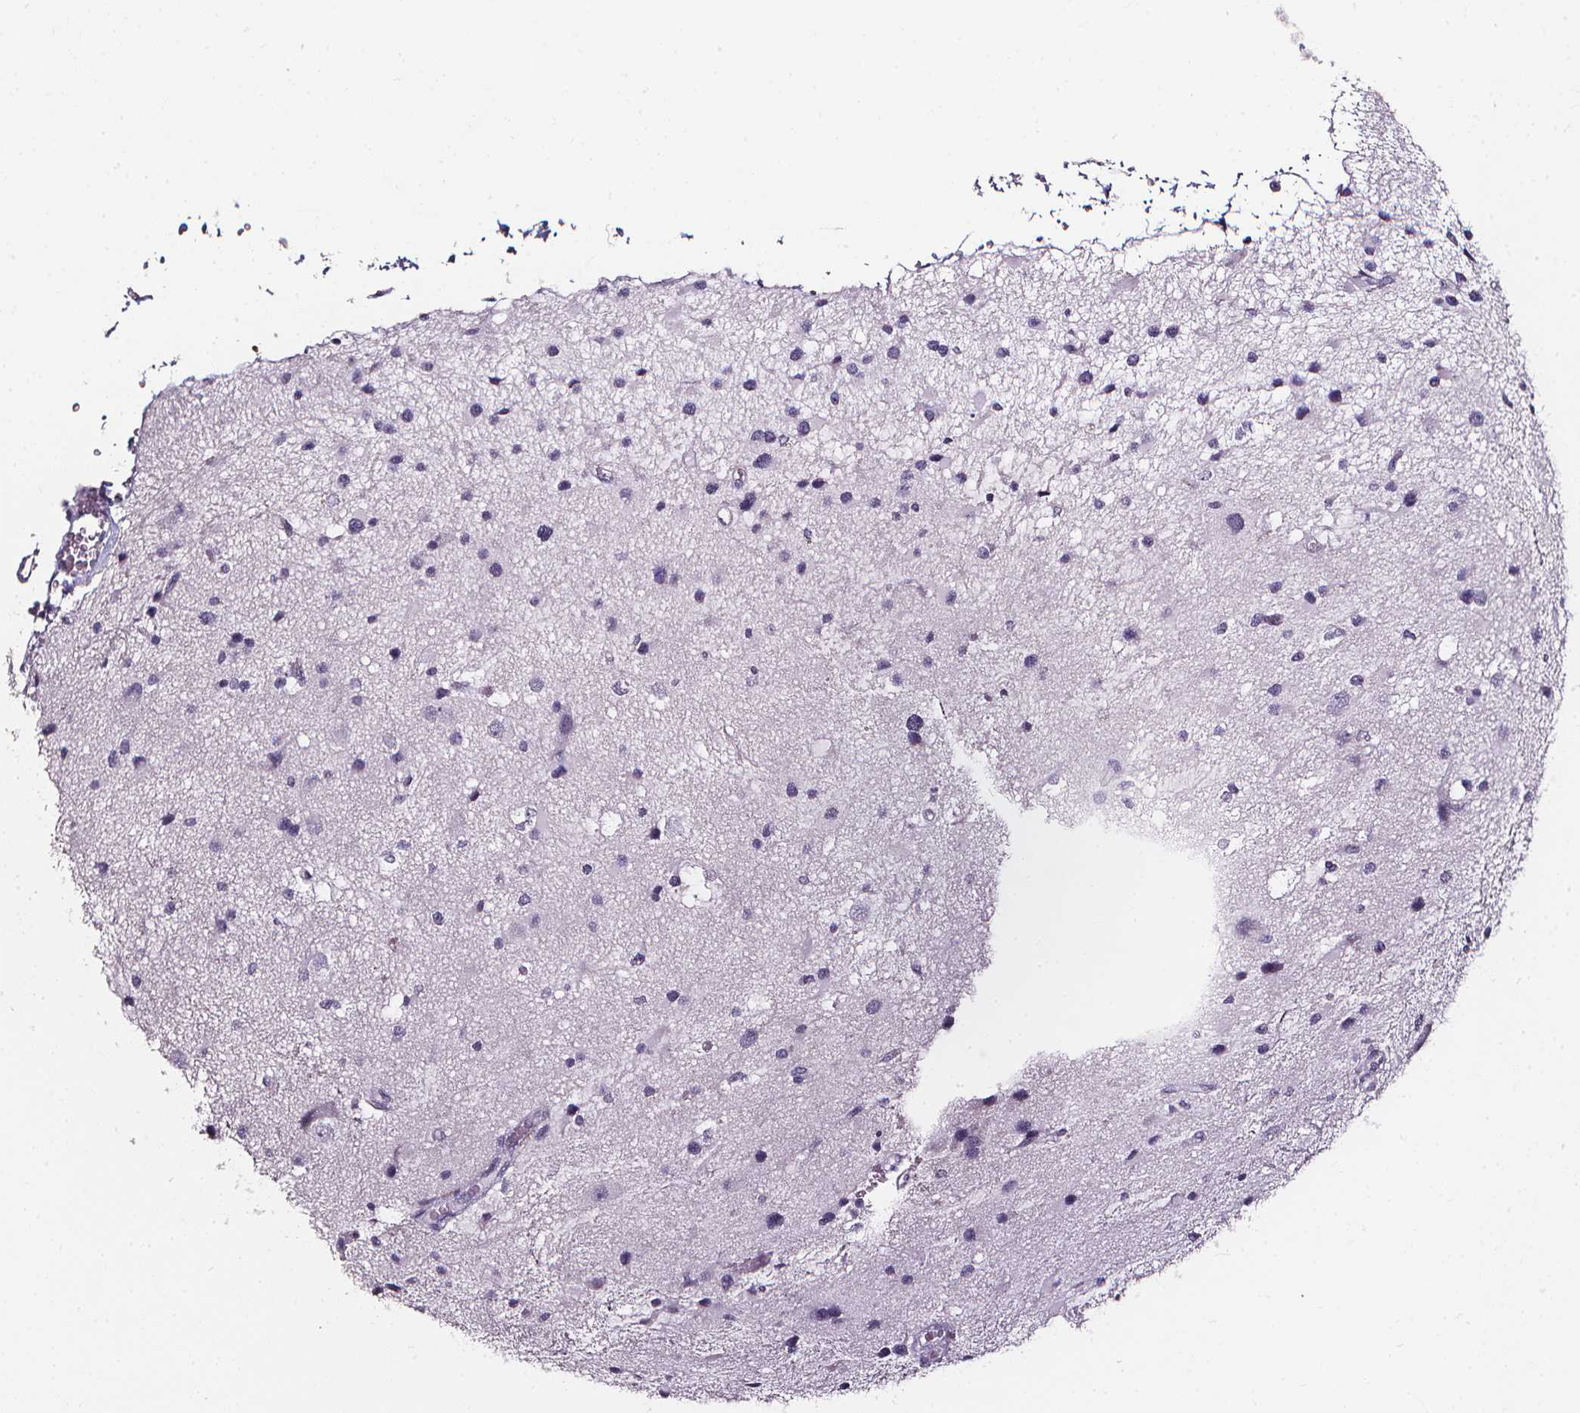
{"staining": {"intensity": "negative", "quantity": "none", "location": "none"}, "tissue": "glioma", "cell_type": "Tumor cells", "image_type": "cancer", "snomed": [{"axis": "morphology", "description": "Glioma, malignant, Low grade"}, {"axis": "topography", "description": "Brain"}], "caption": "Immunohistochemistry of malignant glioma (low-grade) shows no staining in tumor cells. The staining was performed using DAB (3,3'-diaminobenzidine) to visualize the protein expression in brown, while the nuclei were stained in blue with hematoxylin (Magnification: 20x).", "gene": "DEFA5", "patient": {"sex": "female", "age": 32}}